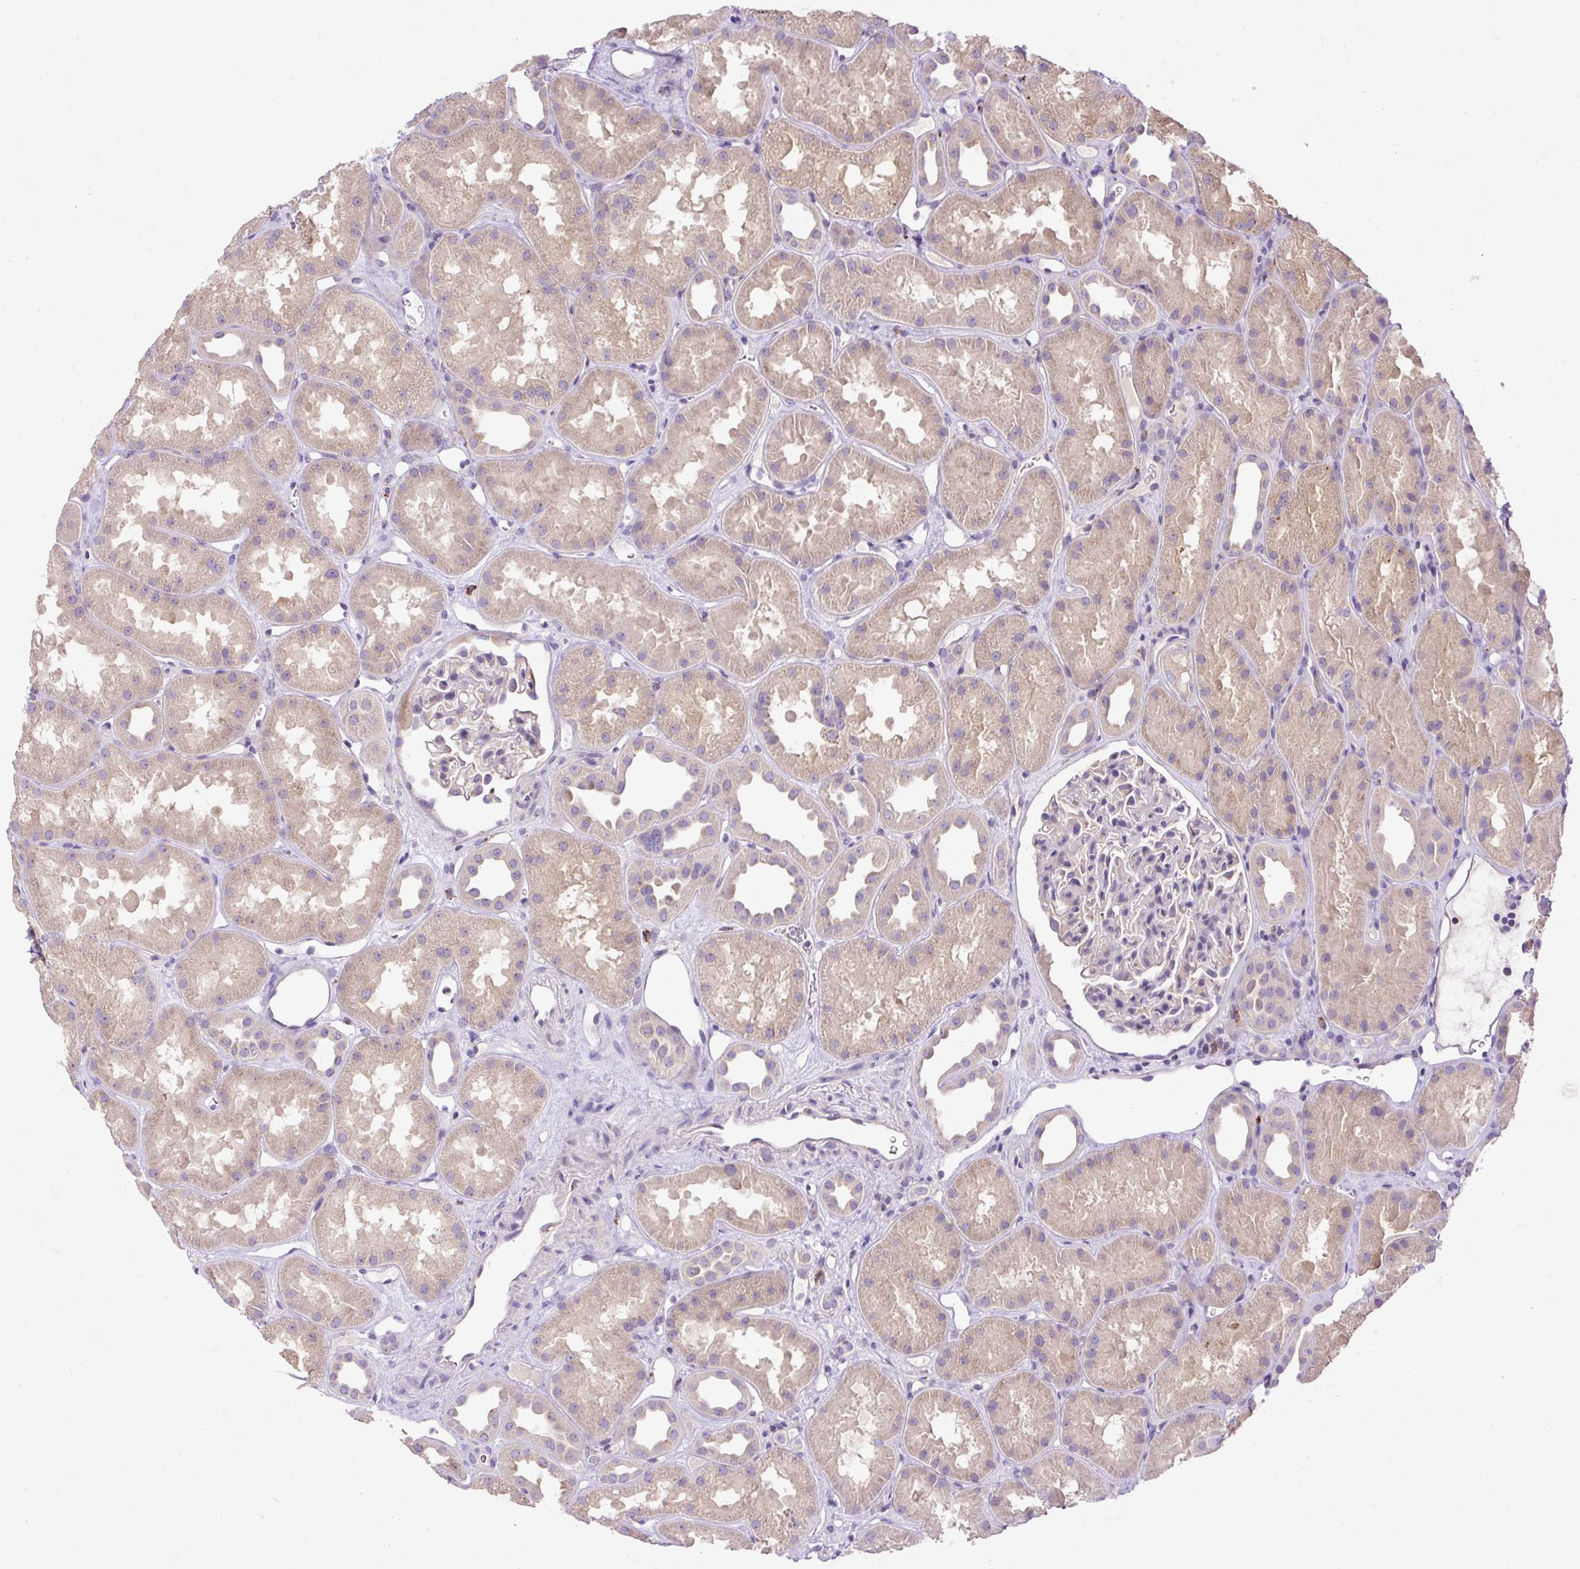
{"staining": {"intensity": "negative", "quantity": "none", "location": "none"}, "tissue": "kidney", "cell_type": "Cells in glomeruli", "image_type": "normal", "snomed": [{"axis": "morphology", "description": "Normal tissue, NOS"}, {"axis": "topography", "description": "Kidney"}], "caption": "High power microscopy micrograph of an immunohistochemistry (IHC) micrograph of normal kidney, revealing no significant expression in cells in glomeruli. (Stains: DAB (3,3'-diaminobenzidine) immunohistochemistry (IHC) with hematoxylin counter stain, Microscopy: brightfield microscopy at high magnification).", "gene": "HEXB", "patient": {"sex": "male", "age": 61}}